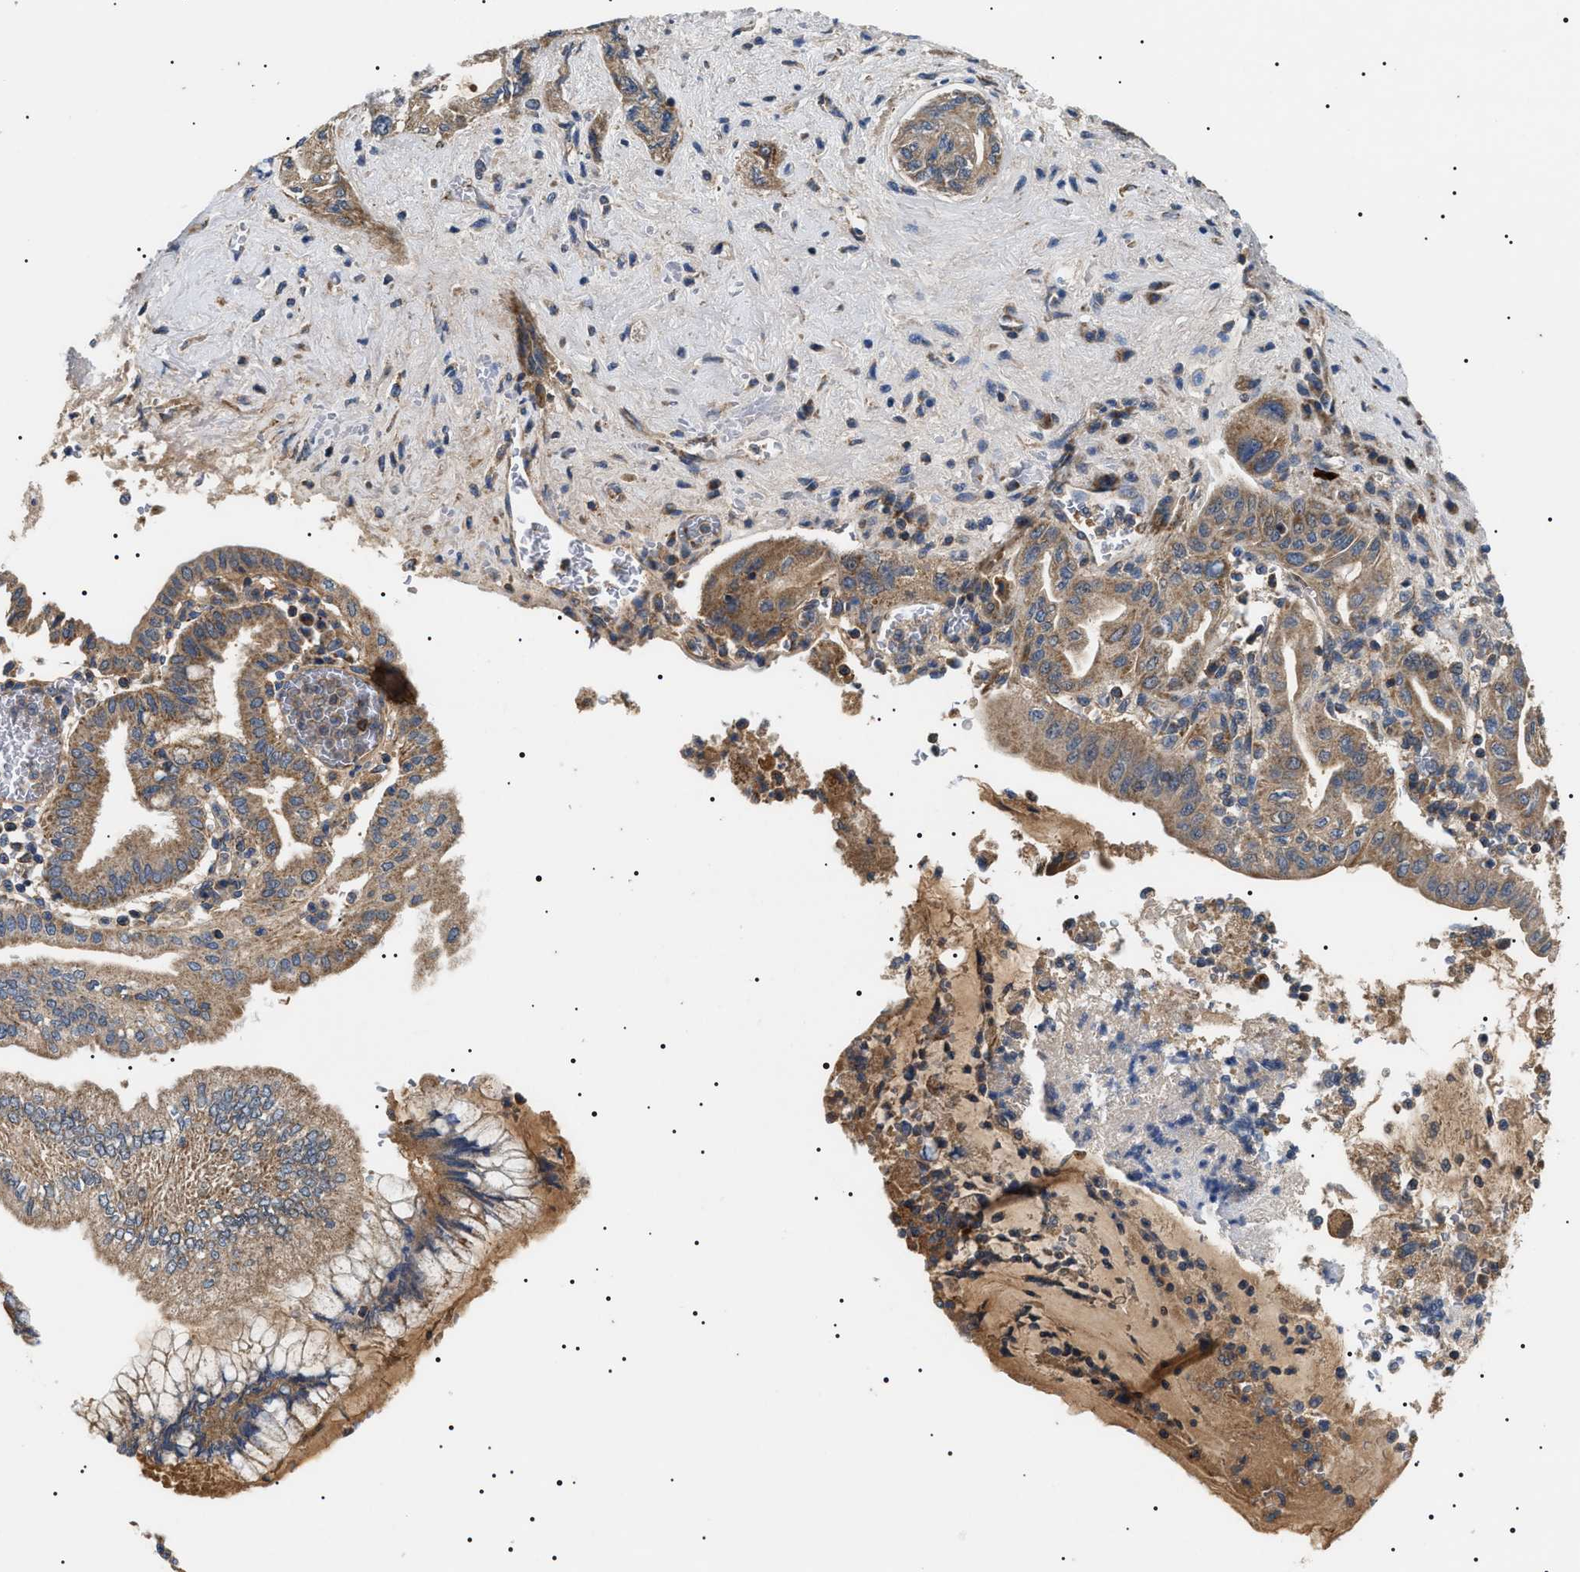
{"staining": {"intensity": "moderate", "quantity": ">75%", "location": "cytoplasmic/membranous"}, "tissue": "pancreatic cancer", "cell_type": "Tumor cells", "image_type": "cancer", "snomed": [{"axis": "morphology", "description": "Adenocarcinoma, NOS"}, {"axis": "topography", "description": "Pancreas"}], "caption": "Immunohistochemistry image of neoplastic tissue: pancreatic adenocarcinoma stained using immunohistochemistry (IHC) exhibits medium levels of moderate protein expression localized specifically in the cytoplasmic/membranous of tumor cells, appearing as a cytoplasmic/membranous brown color.", "gene": "OXSM", "patient": {"sex": "female", "age": 73}}